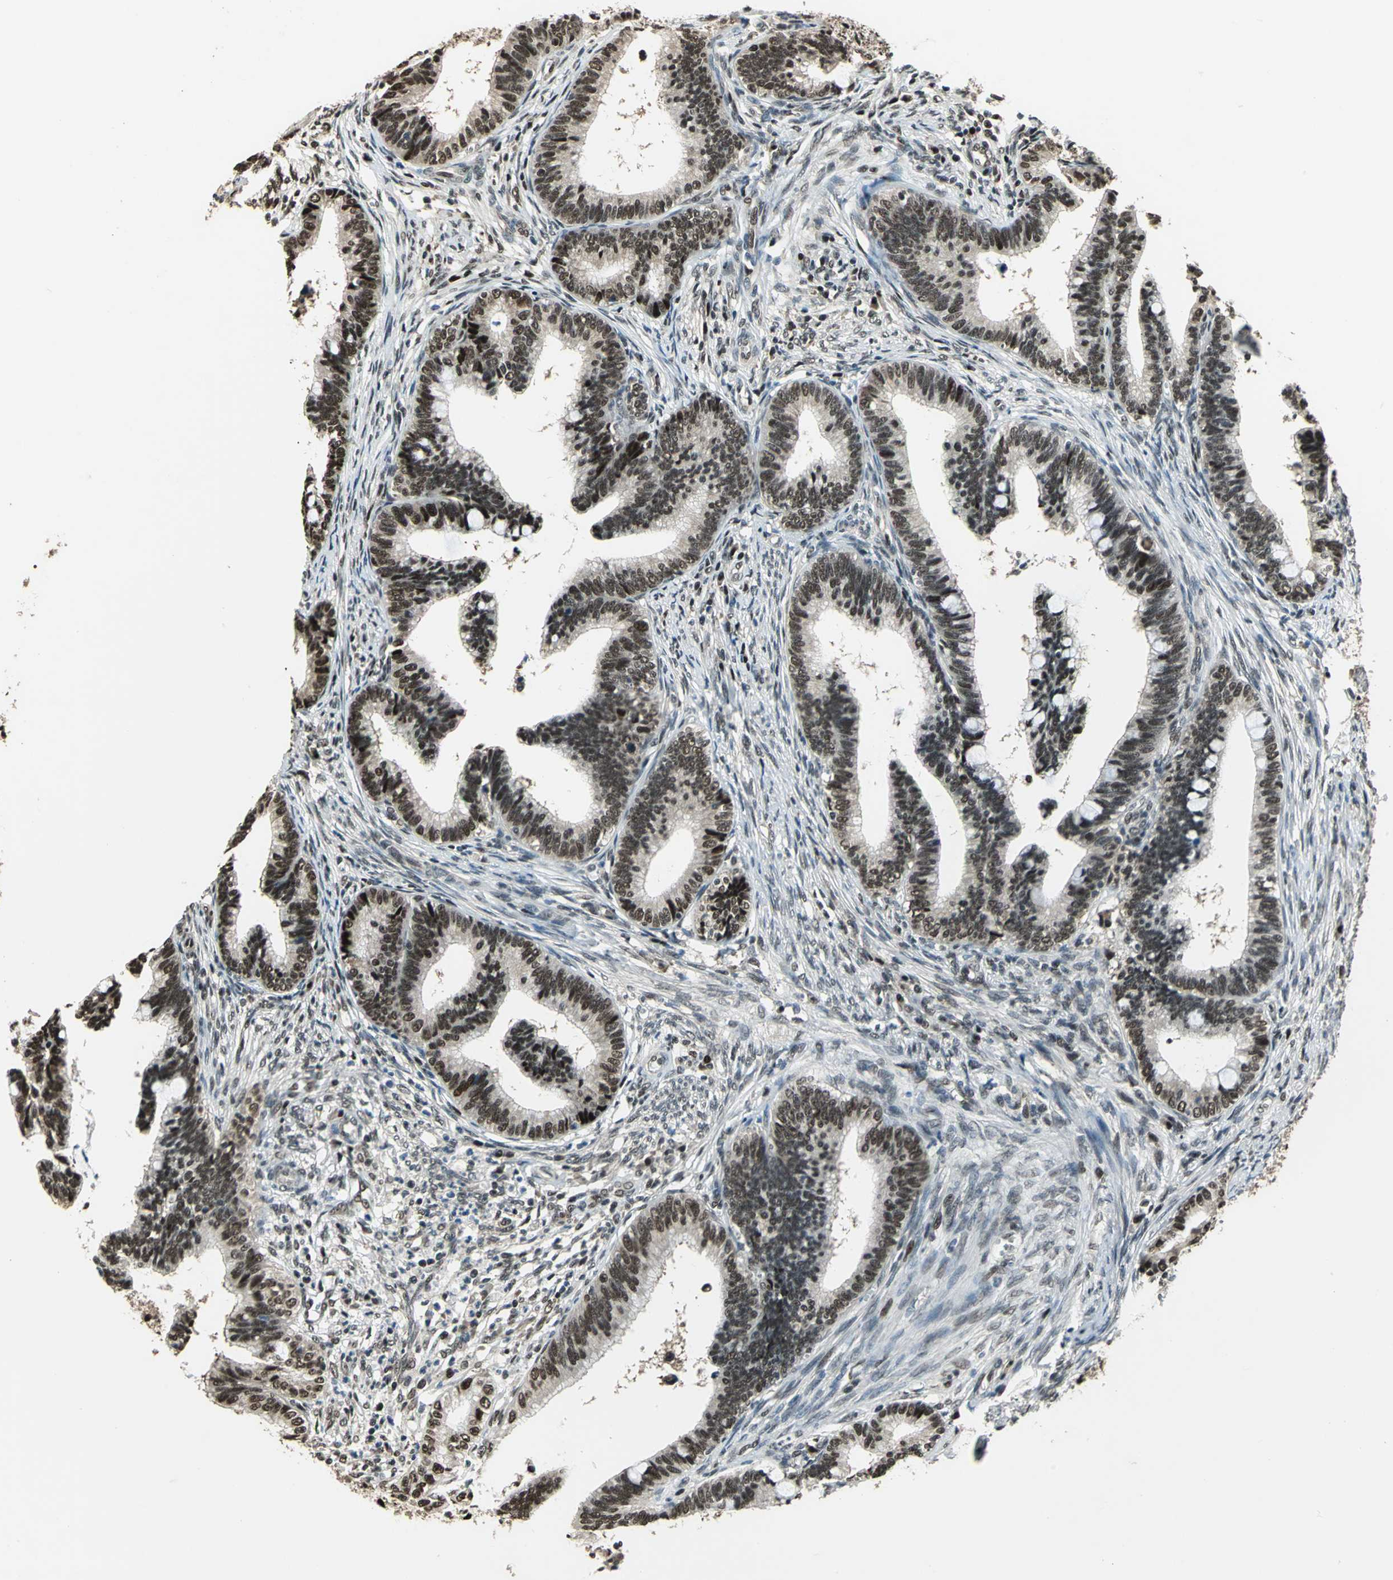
{"staining": {"intensity": "moderate", "quantity": ">75%", "location": "nuclear"}, "tissue": "cervical cancer", "cell_type": "Tumor cells", "image_type": "cancer", "snomed": [{"axis": "morphology", "description": "Adenocarcinoma, NOS"}, {"axis": "topography", "description": "Cervix"}], "caption": "Cervical cancer (adenocarcinoma) stained for a protein (brown) reveals moderate nuclear positive expression in about >75% of tumor cells.", "gene": "MIS18BP1", "patient": {"sex": "female", "age": 36}}